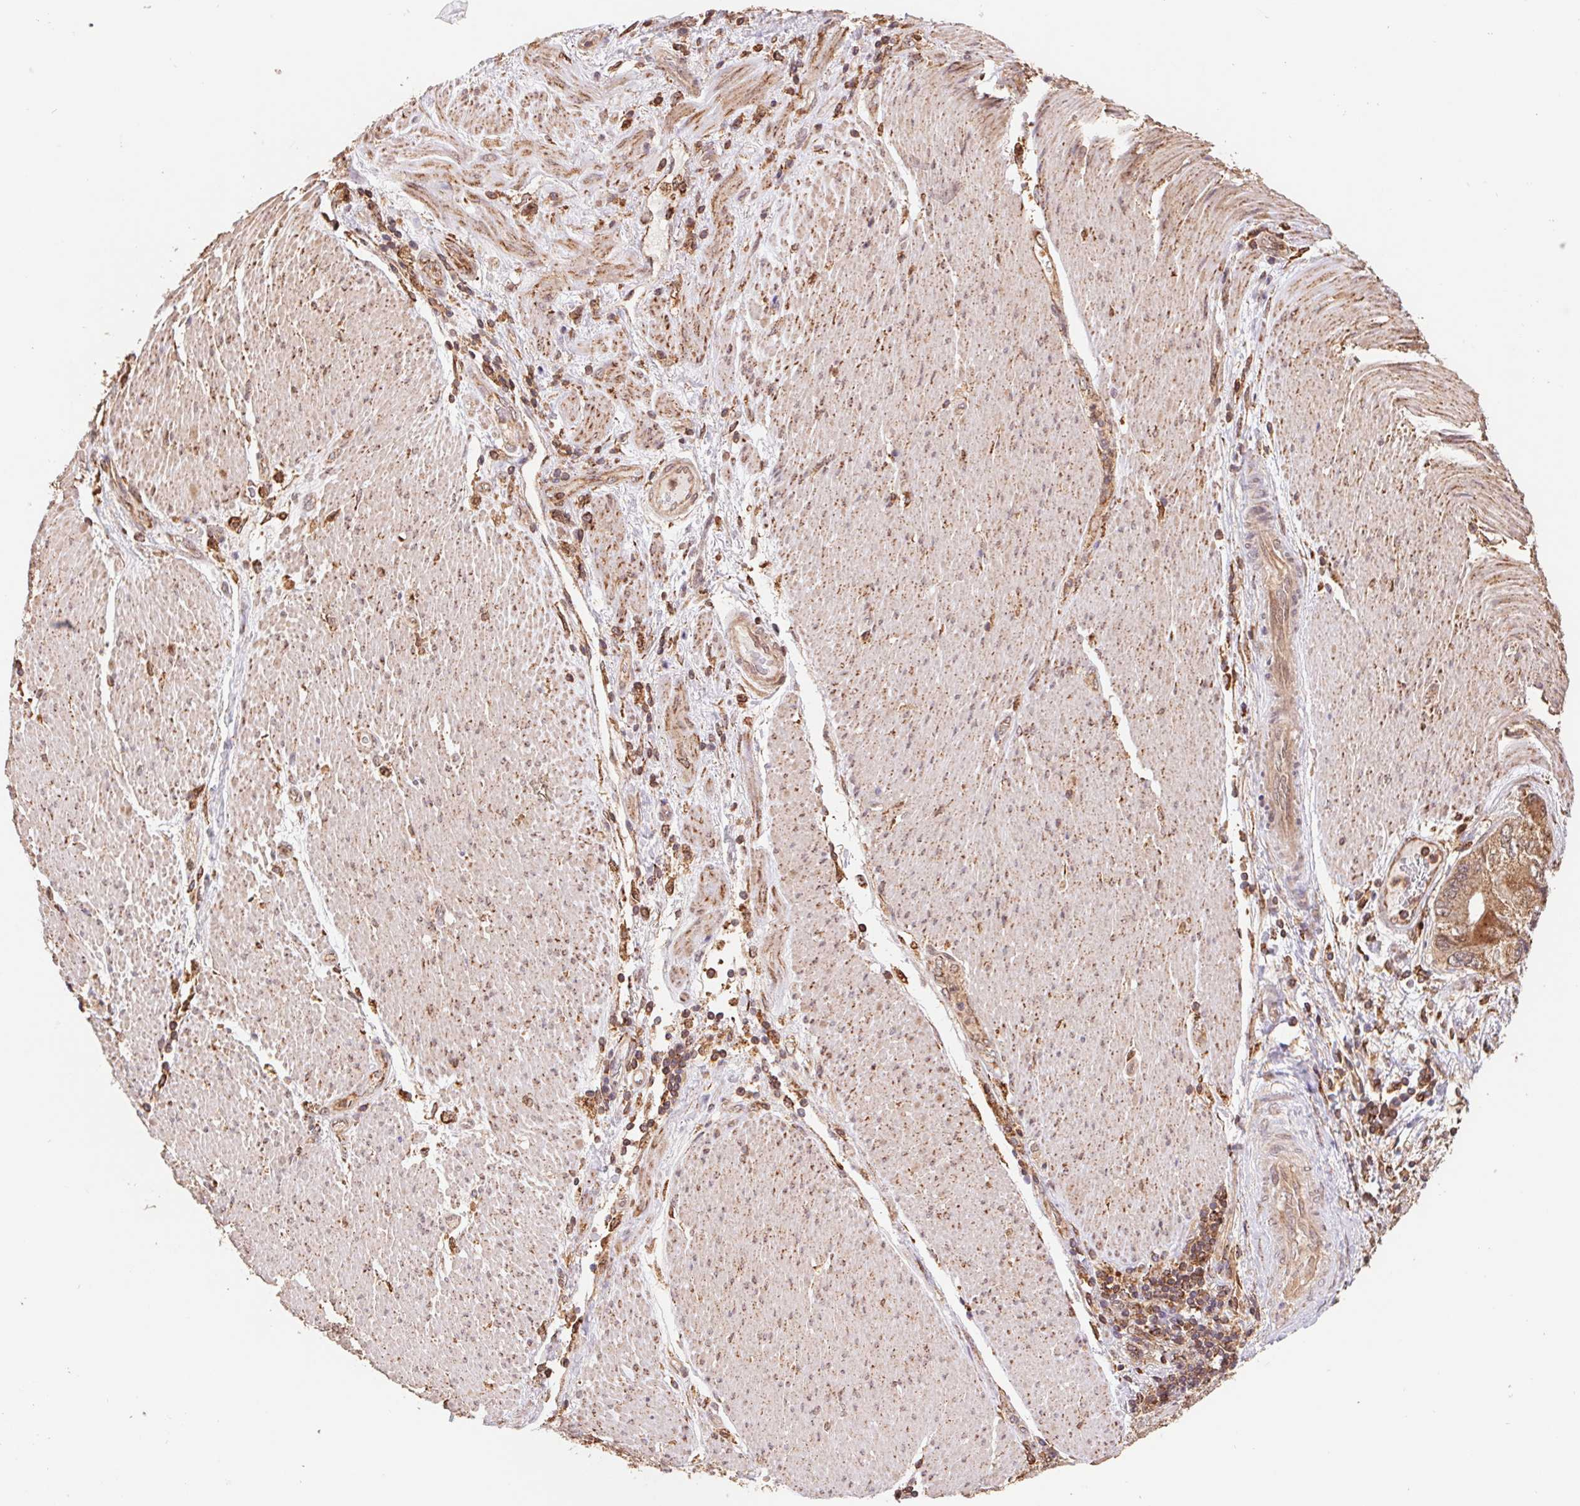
{"staining": {"intensity": "moderate", "quantity": ">75%", "location": "cytoplasmic/membranous"}, "tissue": "stomach cancer", "cell_type": "Tumor cells", "image_type": "cancer", "snomed": [{"axis": "morphology", "description": "Adenocarcinoma, NOS"}, {"axis": "topography", "description": "Pancreas"}, {"axis": "topography", "description": "Stomach, upper"}], "caption": "Immunohistochemical staining of adenocarcinoma (stomach) shows medium levels of moderate cytoplasmic/membranous protein staining in about >75% of tumor cells. The protein of interest is stained brown, and the nuclei are stained in blue (DAB IHC with brightfield microscopy, high magnification).", "gene": "URM1", "patient": {"sex": "male", "age": 77}}